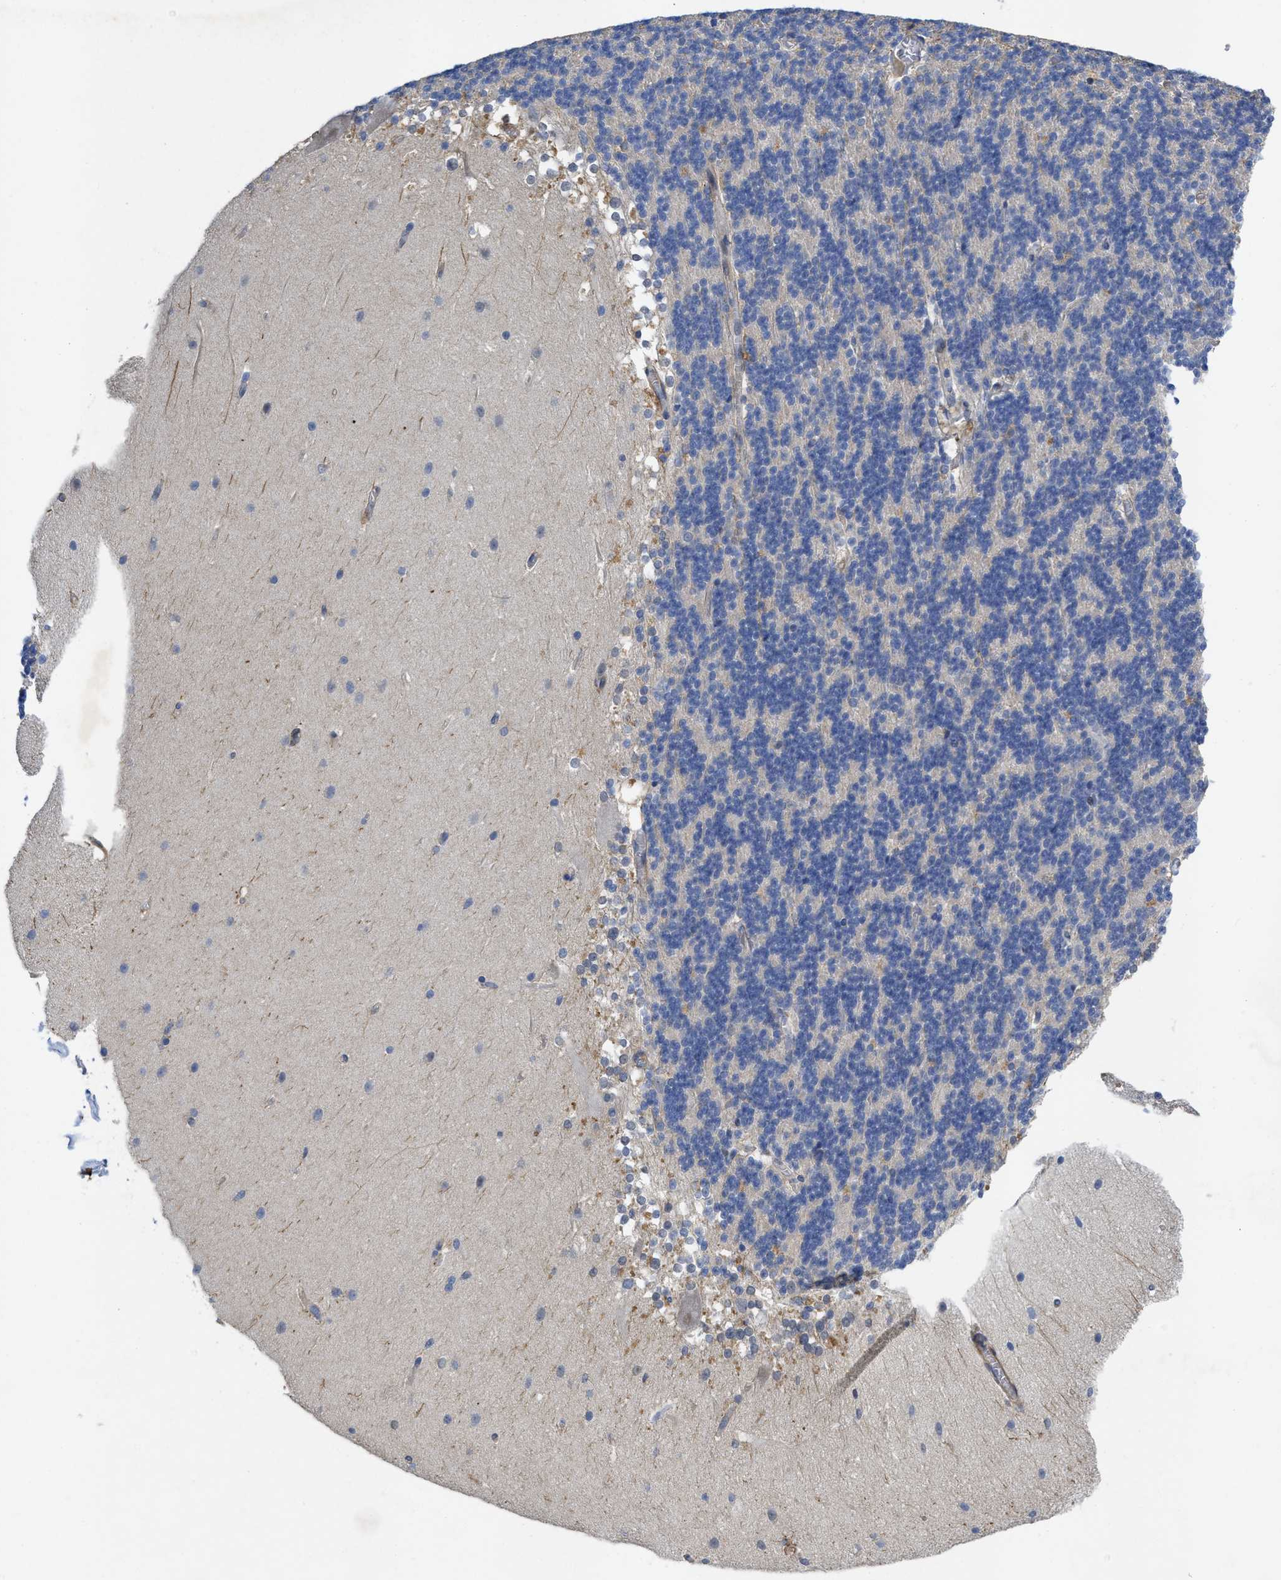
{"staining": {"intensity": "negative", "quantity": "none", "location": "none"}, "tissue": "cerebellum", "cell_type": "Cells in granular layer", "image_type": "normal", "snomed": [{"axis": "morphology", "description": "Normal tissue, NOS"}, {"axis": "topography", "description": "Cerebellum"}], "caption": "This image is of unremarkable cerebellum stained with immunohistochemistry (IHC) to label a protein in brown with the nuclei are counter-stained blue. There is no staining in cells in granular layer.", "gene": "ARHGEF26", "patient": {"sex": "female", "age": 19}}